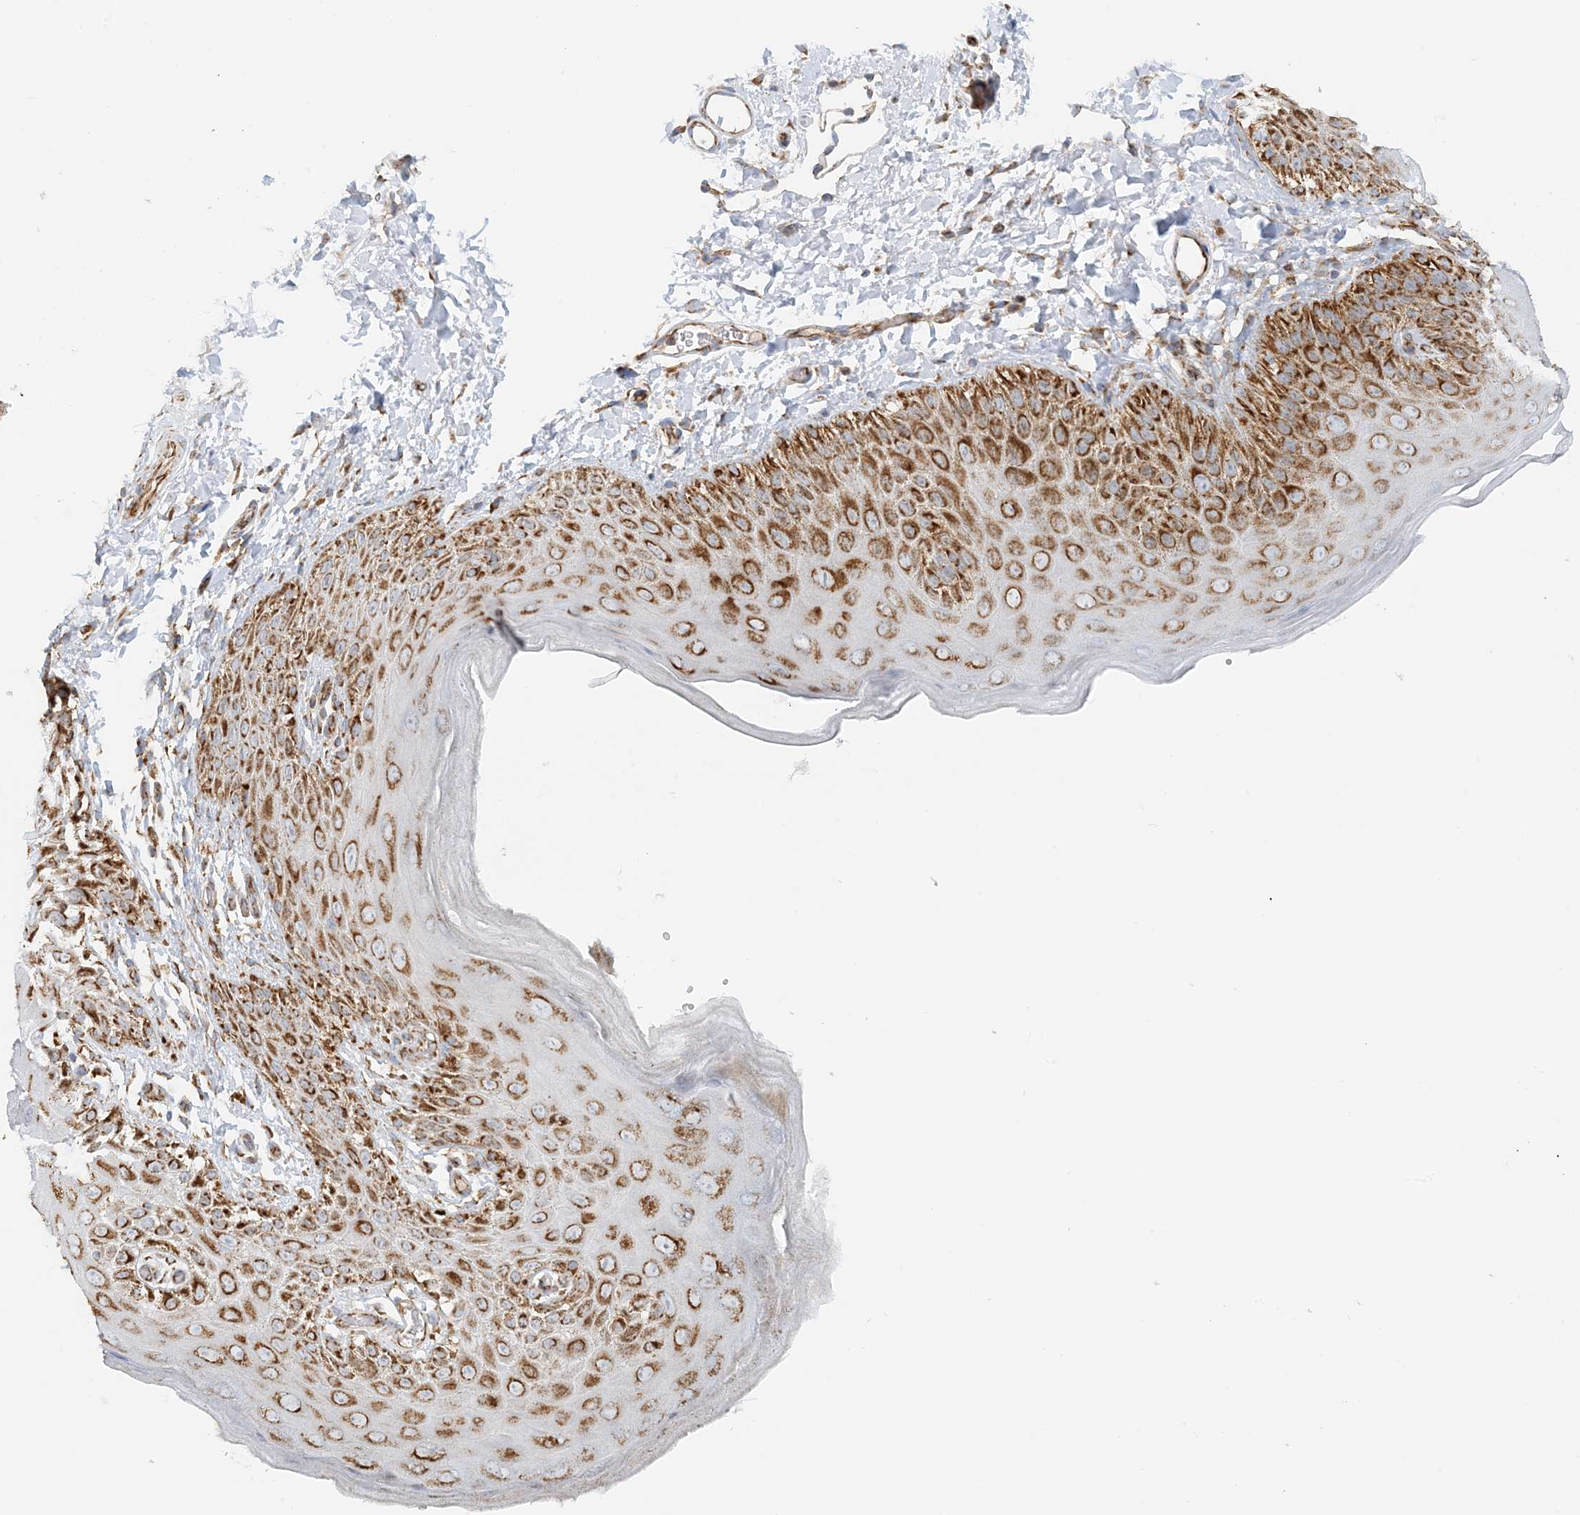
{"staining": {"intensity": "strong", "quantity": ">75%", "location": "cytoplasmic/membranous"}, "tissue": "skin", "cell_type": "Epidermal cells", "image_type": "normal", "snomed": [{"axis": "morphology", "description": "Normal tissue, NOS"}, {"axis": "topography", "description": "Anal"}], "caption": "Protein staining by immunohistochemistry (IHC) exhibits strong cytoplasmic/membranous positivity in approximately >75% of epidermal cells in benign skin.", "gene": "COA3", "patient": {"sex": "male", "age": 44}}